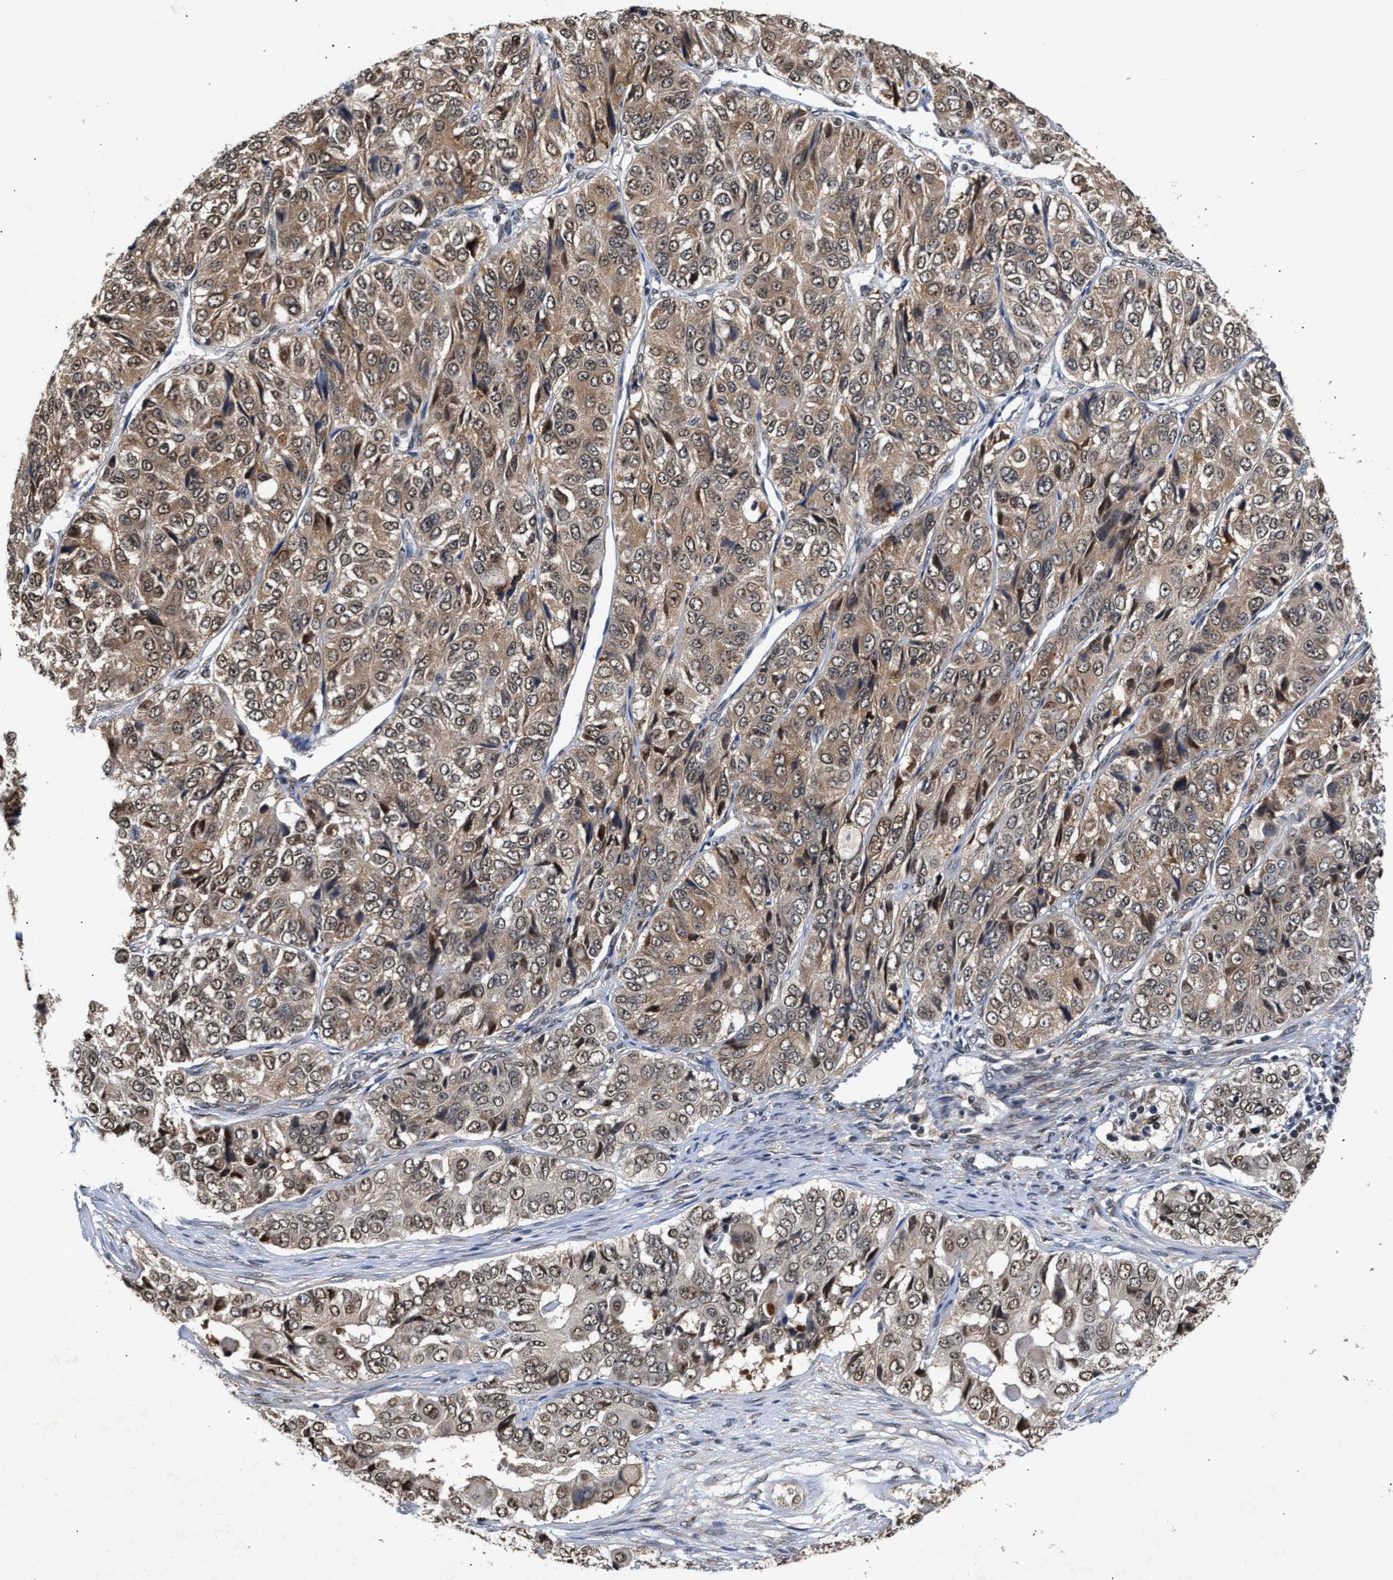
{"staining": {"intensity": "moderate", "quantity": ">75%", "location": "cytoplasmic/membranous"}, "tissue": "ovarian cancer", "cell_type": "Tumor cells", "image_type": "cancer", "snomed": [{"axis": "morphology", "description": "Carcinoma, endometroid"}, {"axis": "topography", "description": "Ovary"}], "caption": "DAB (3,3'-diaminobenzidine) immunohistochemical staining of human ovarian cancer (endometroid carcinoma) shows moderate cytoplasmic/membranous protein staining in about >75% of tumor cells.", "gene": "CLIP2", "patient": {"sex": "female", "age": 51}}